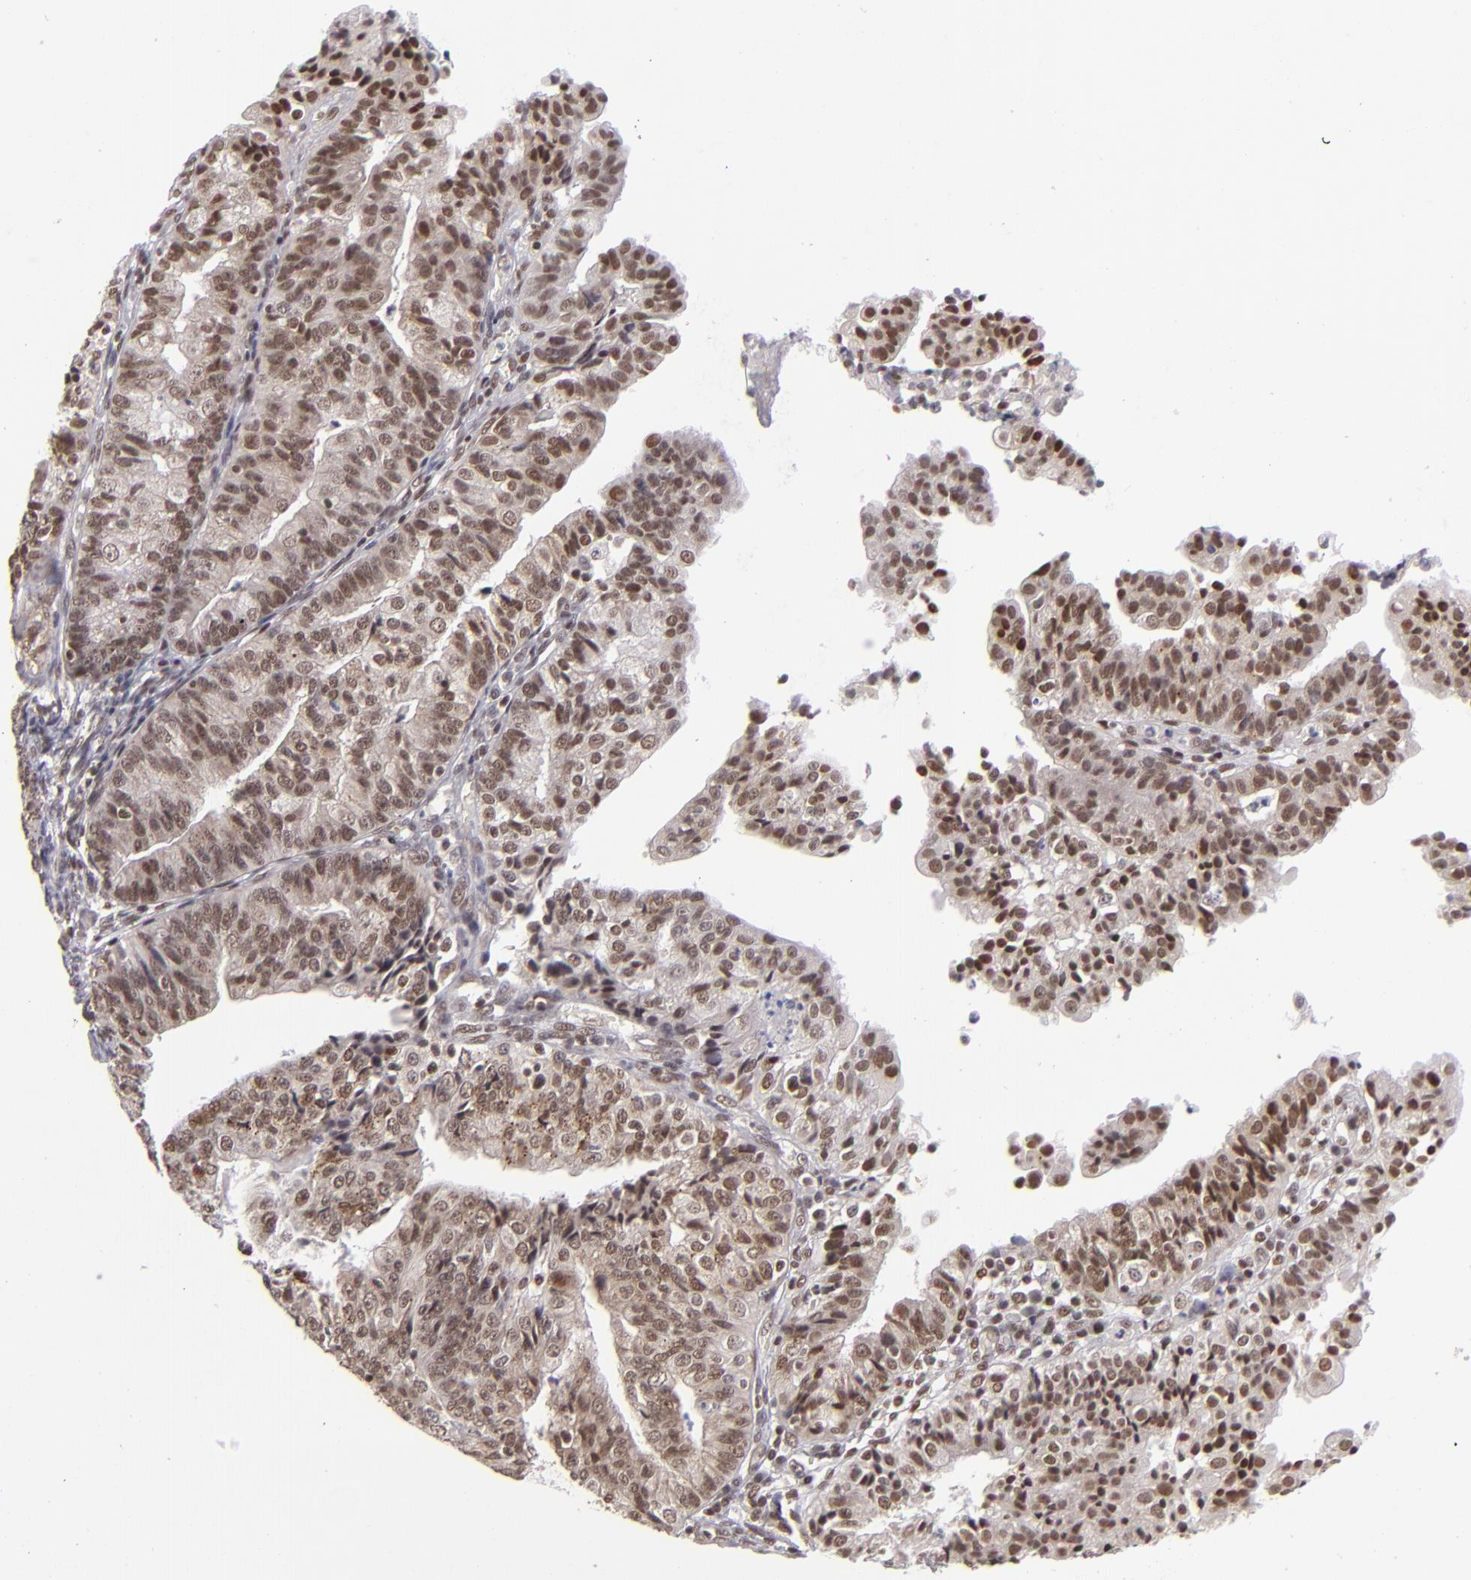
{"staining": {"intensity": "moderate", "quantity": ">75%", "location": "nuclear"}, "tissue": "endometrial cancer", "cell_type": "Tumor cells", "image_type": "cancer", "snomed": [{"axis": "morphology", "description": "Adenocarcinoma, NOS"}, {"axis": "topography", "description": "Endometrium"}], "caption": "Brown immunohistochemical staining in human endometrial cancer (adenocarcinoma) shows moderate nuclear expression in approximately >75% of tumor cells.", "gene": "MLLT3", "patient": {"sex": "female", "age": 56}}